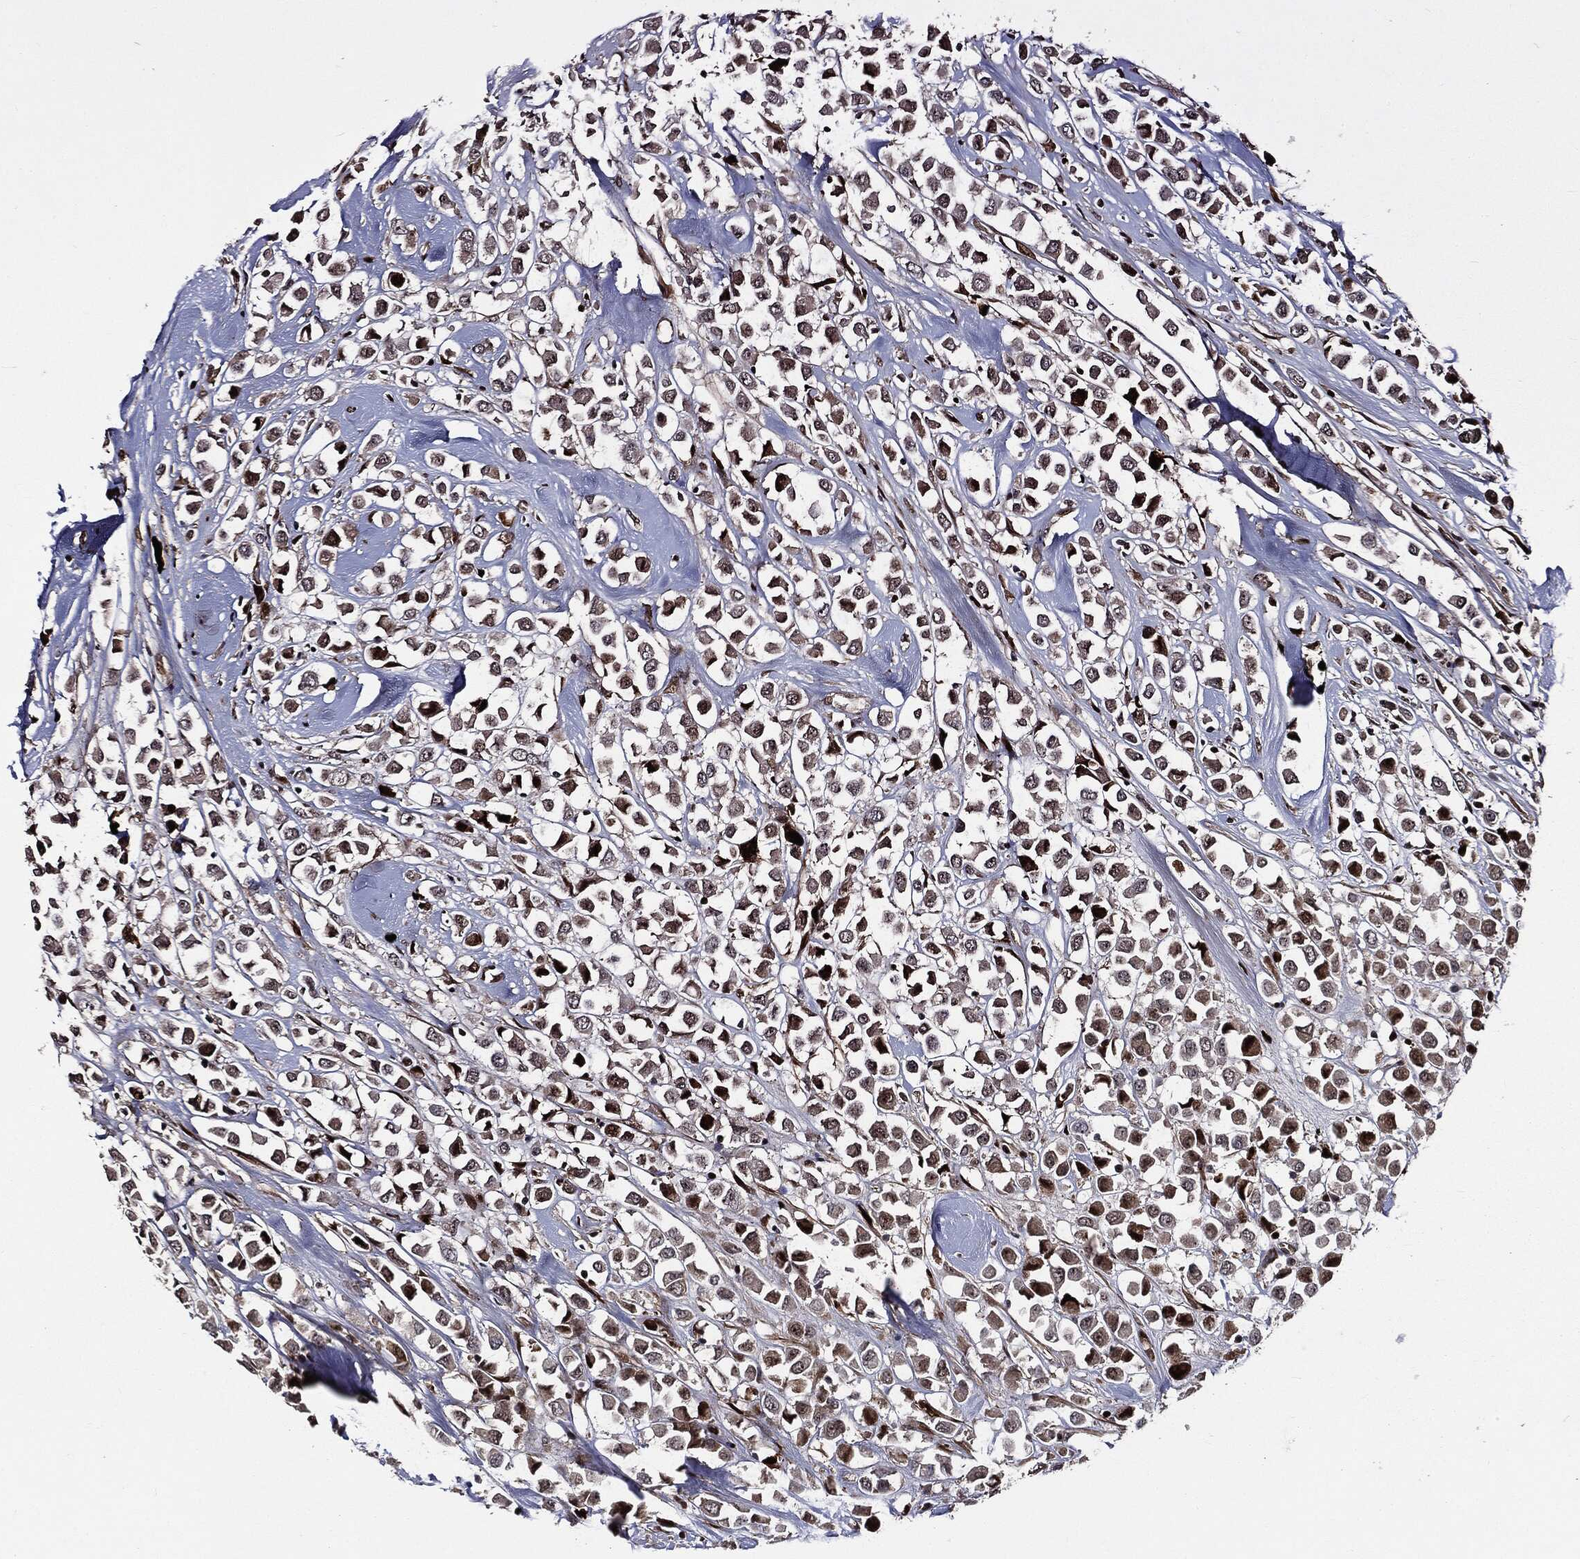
{"staining": {"intensity": "strong", "quantity": "25%-75%", "location": "cytoplasmic/membranous,nuclear"}, "tissue": "breast cancer", "cell_type": "Tumor cells", "image_type": "cancer", "snomed": [{"axis": "morphology", "description": "Duct carcinoma"}, {"axis": "topography", "description": "Breast"}], "caption": "Tumor cells reveal high levels of strong cytoplasmic/membranous and nuclear staining in about 25%-75% of cells in human invasive ductal carcinoma (breast).", "gene": "SMAD4", "patient": {"sex": "female", "age": 61}}